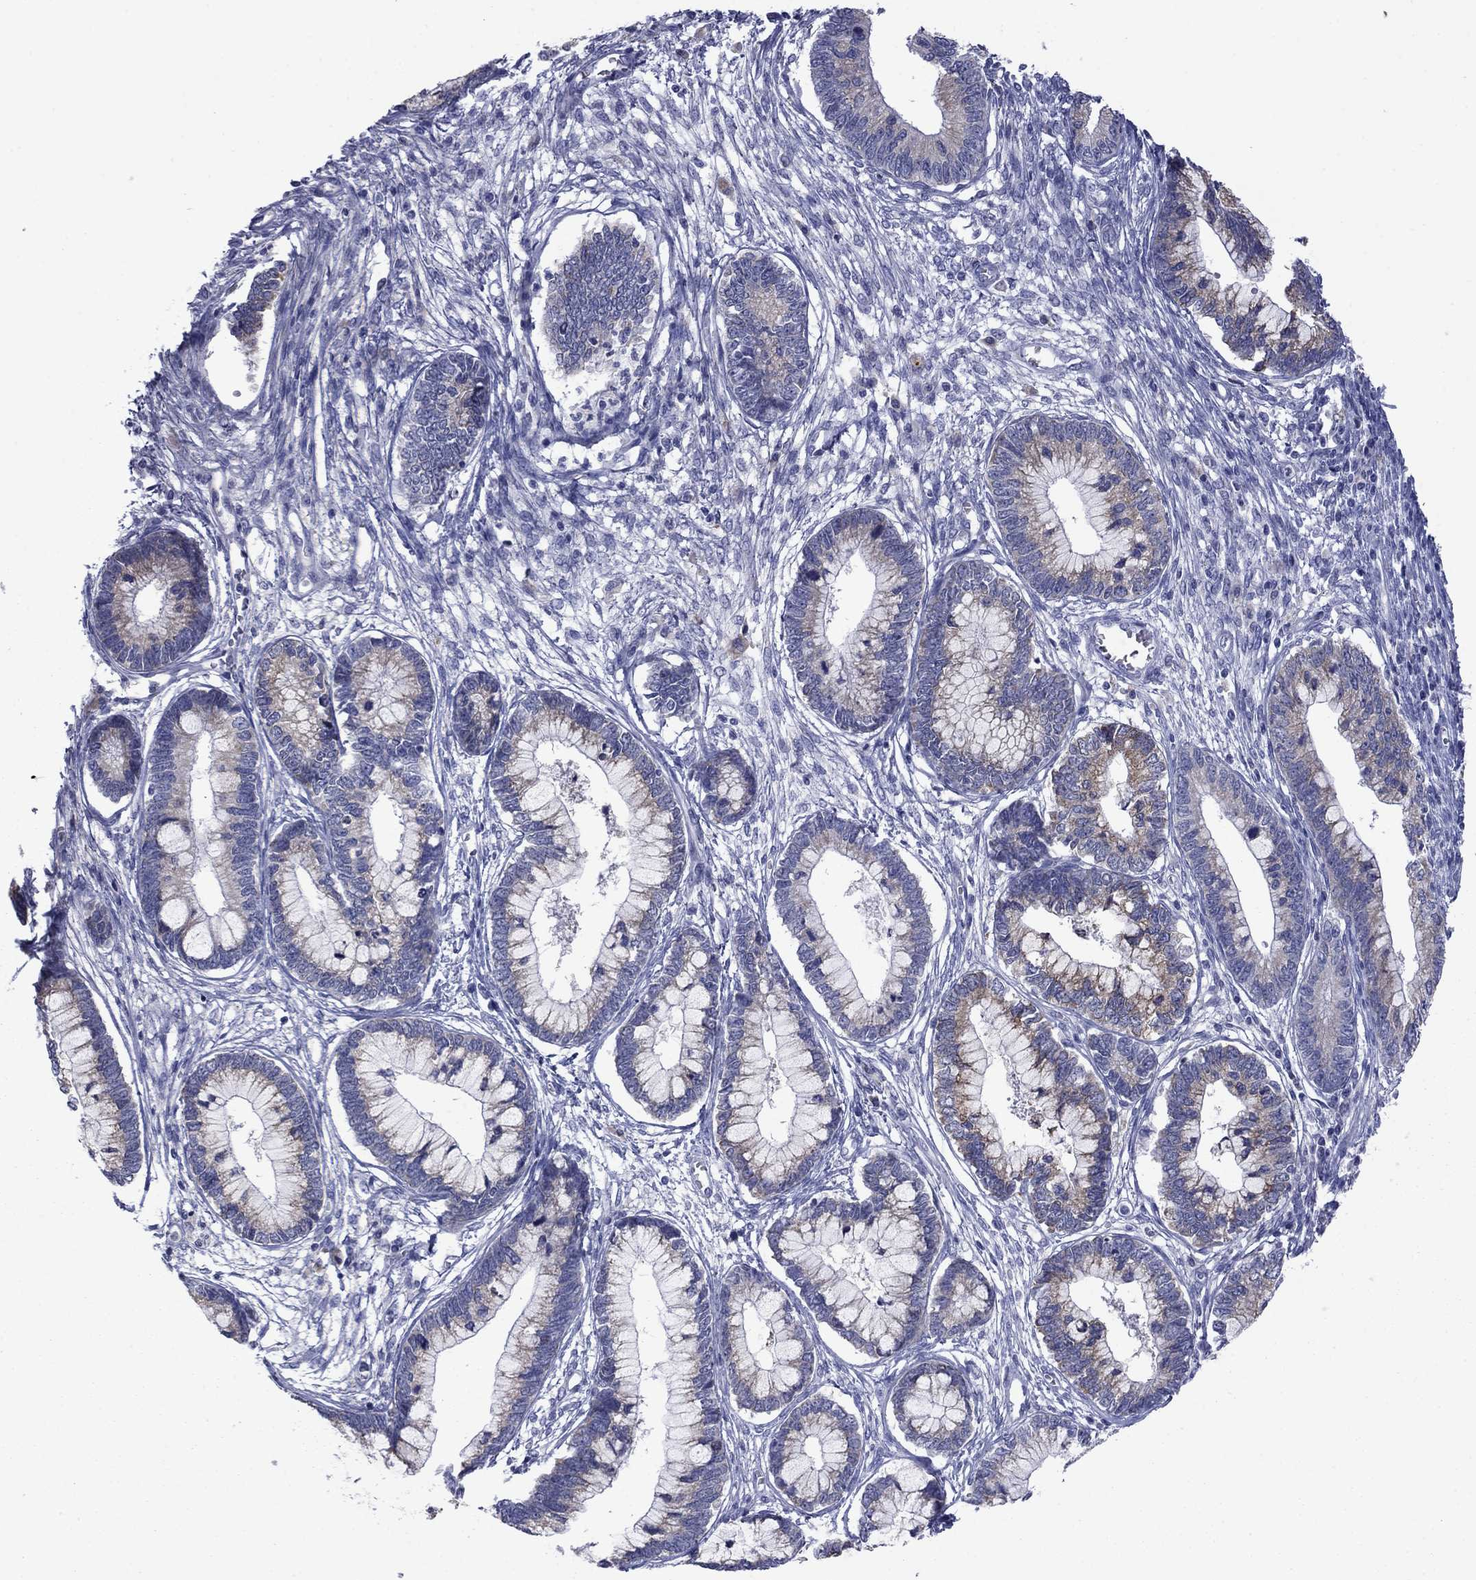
{"staining": {"intensity": "moderate", "quantity": "<25%", "location": "cytoplasmic/membranous"}, "tissue": "cervical cancer", "cell_type": "Tumor cells", "image_type": "cancer", "snomed": [{"axis": "morphology", "description": "Adenocarcinoma, NOS"}, {"axis": "topography", "description": "Cervix"}], "caption": "Adenocarcinoma (cervical) stained with a brown dye reveals moderate cytoplasmic/membranous positive positivity in about <25% of tumor cells.", "gene": "TMPRSS11A", "patient": {"sex": "female", "age": 44}}